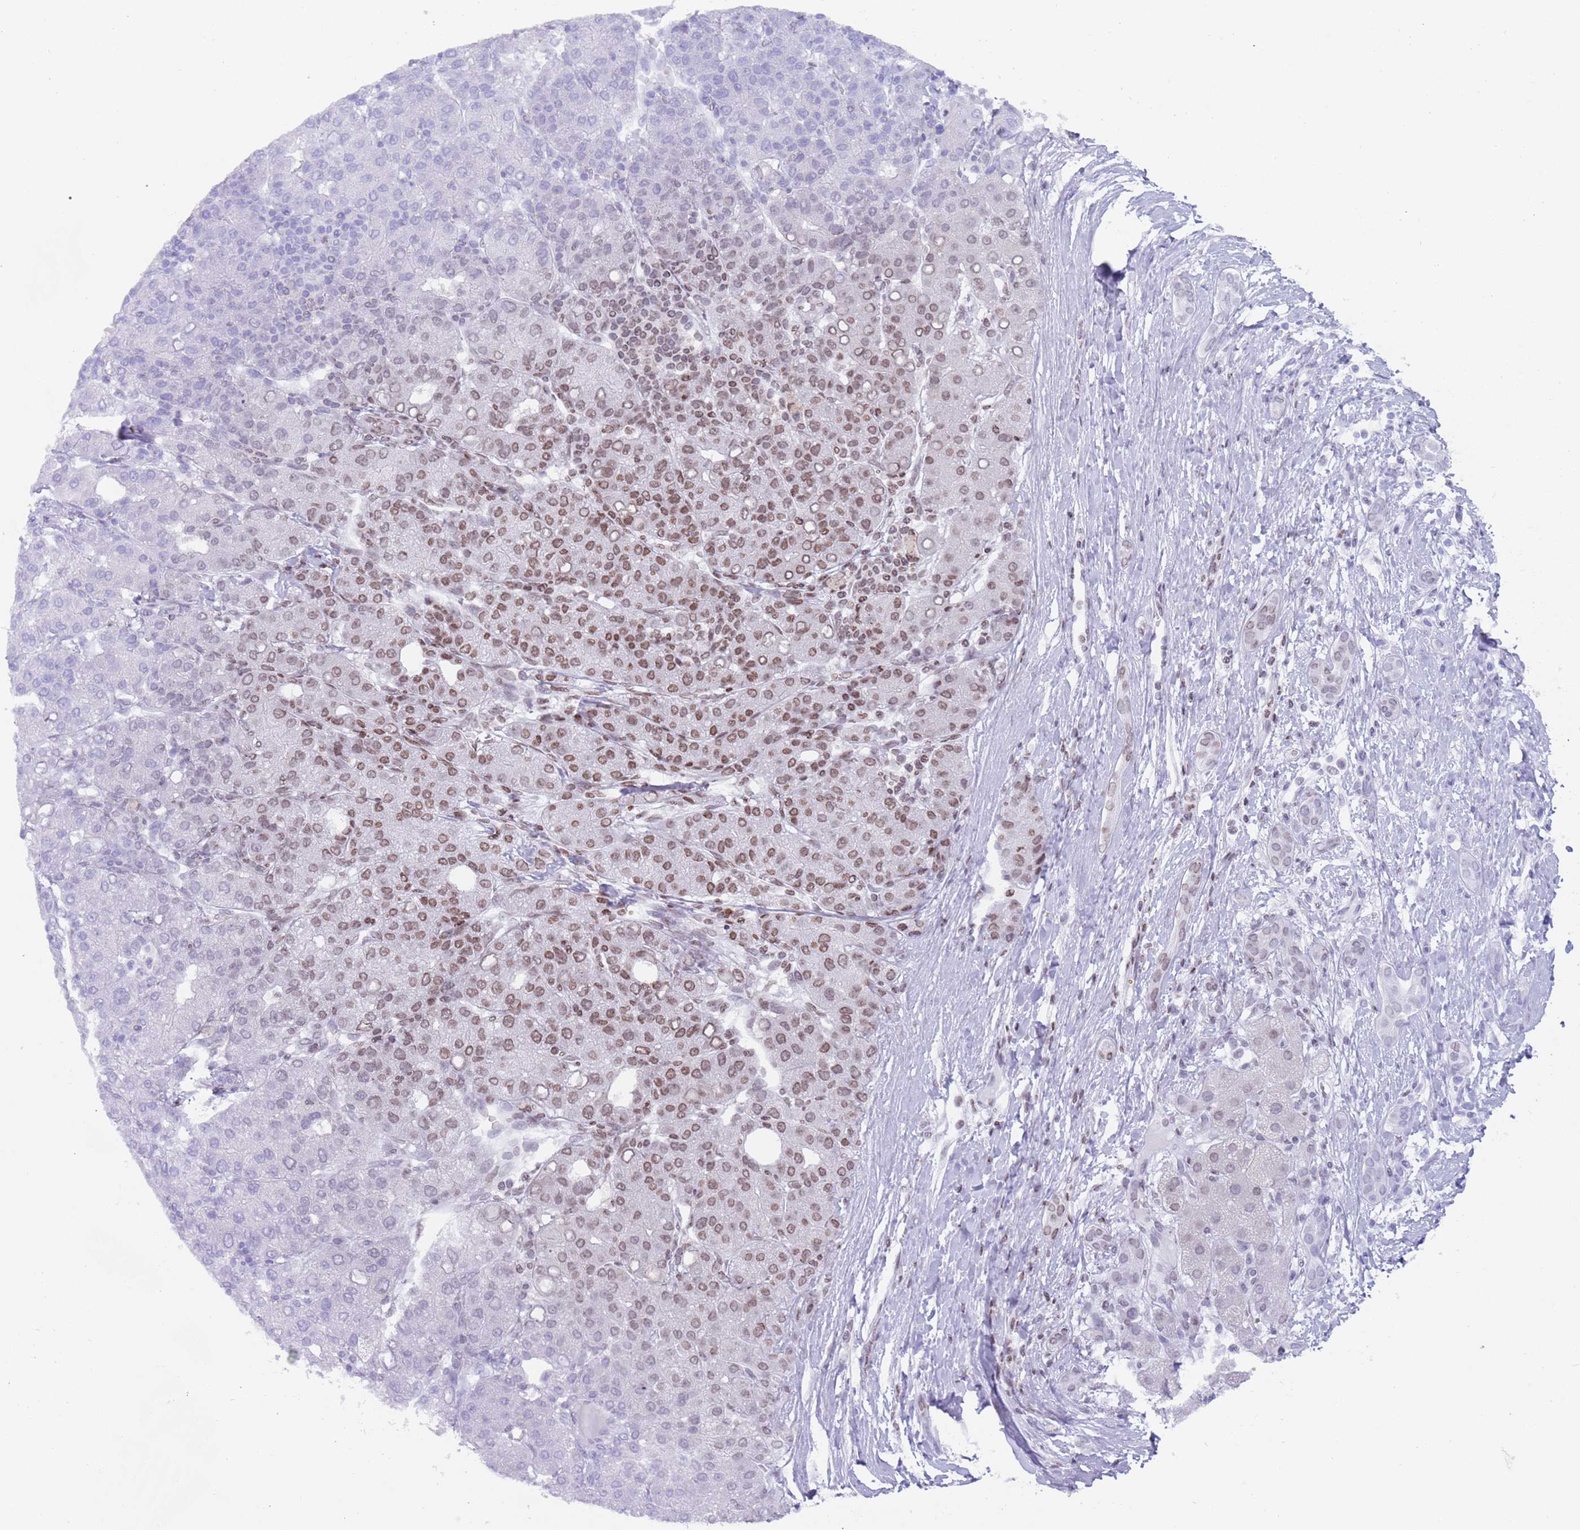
{"staining": {"intensity": "moderate", "quantity": "25%-75%", "location": "nuclear"}, "tissue": "liver cancer", "cell_type": "Tumor cells", "image_type": "cancer", "snomed": [{"axis": "morphology", "description": "Carcinoma, Hepatocellular, NOS"}, {"axis": "topography", "description": "Liver"}], "caption": "Protein expression analysis of human hepatocellular carcinoma (liver) reveals moderate nuclear staining in approximately 25%-75% of tumor cells.", "gene": "HDAC8", "patient": {"sex": "male", "age": 65}}